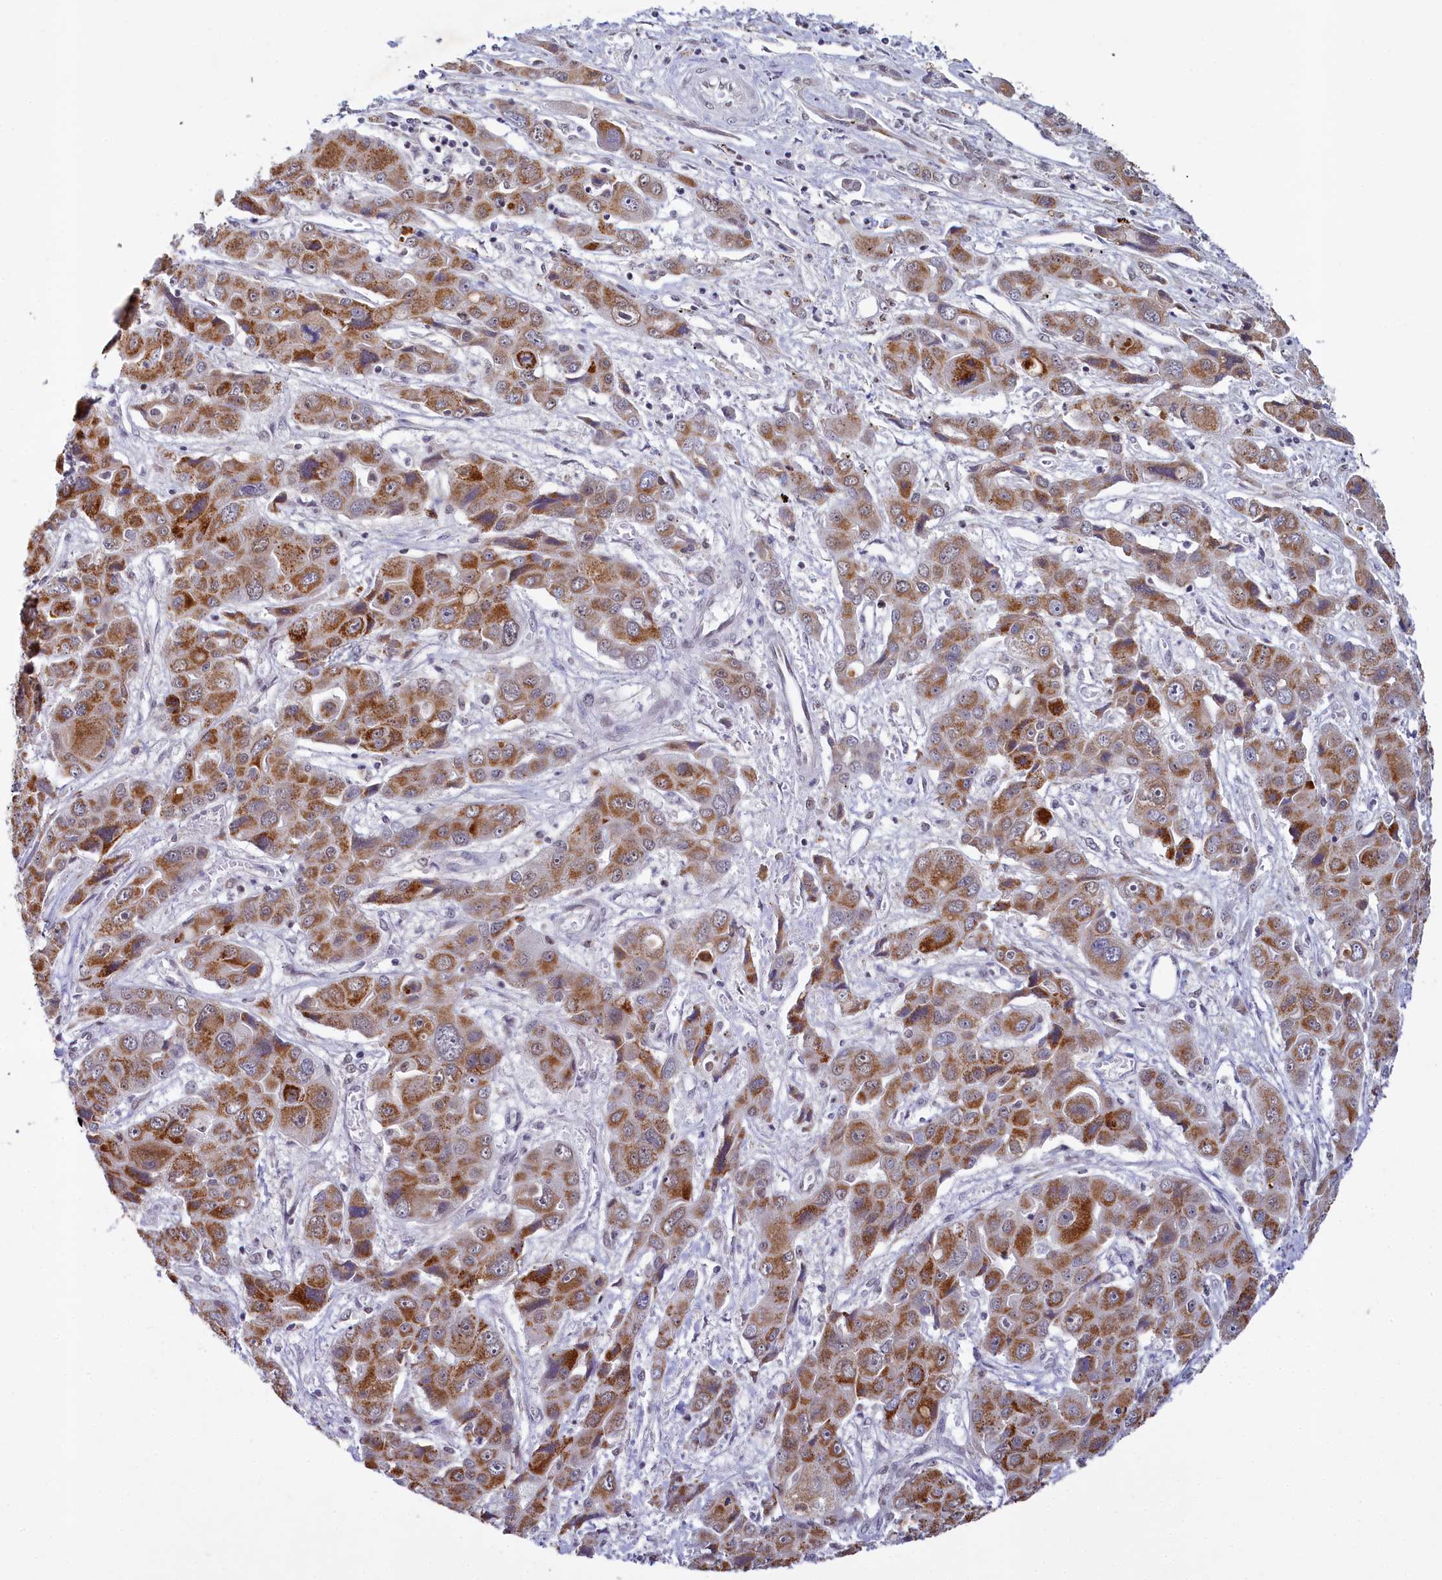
{"staining": {"intensity": "moderate", "quantity": ">75%", "location": "cytoplasmic/membranous"}, "tissue": "liver cancer", "cell_type": "Tumor cells", "image_type": "cancer", "snomed": [{"axis": "morphology", "description": "Cholangiocarcinoma"}, {"axis": "topography", "description": "Liver"}], "caption": "A medium amount of moderate cytoplasmic/membranous staining is present in approximately >75% of tumor cells in liver cancer tissue. The staining was performed using DAB, with brown indicating positive protein expression. Nuclei are stained blue with hematoxylin.", "gene": "PPHLN1", "patient": {"sex": "male", "age": 67}}